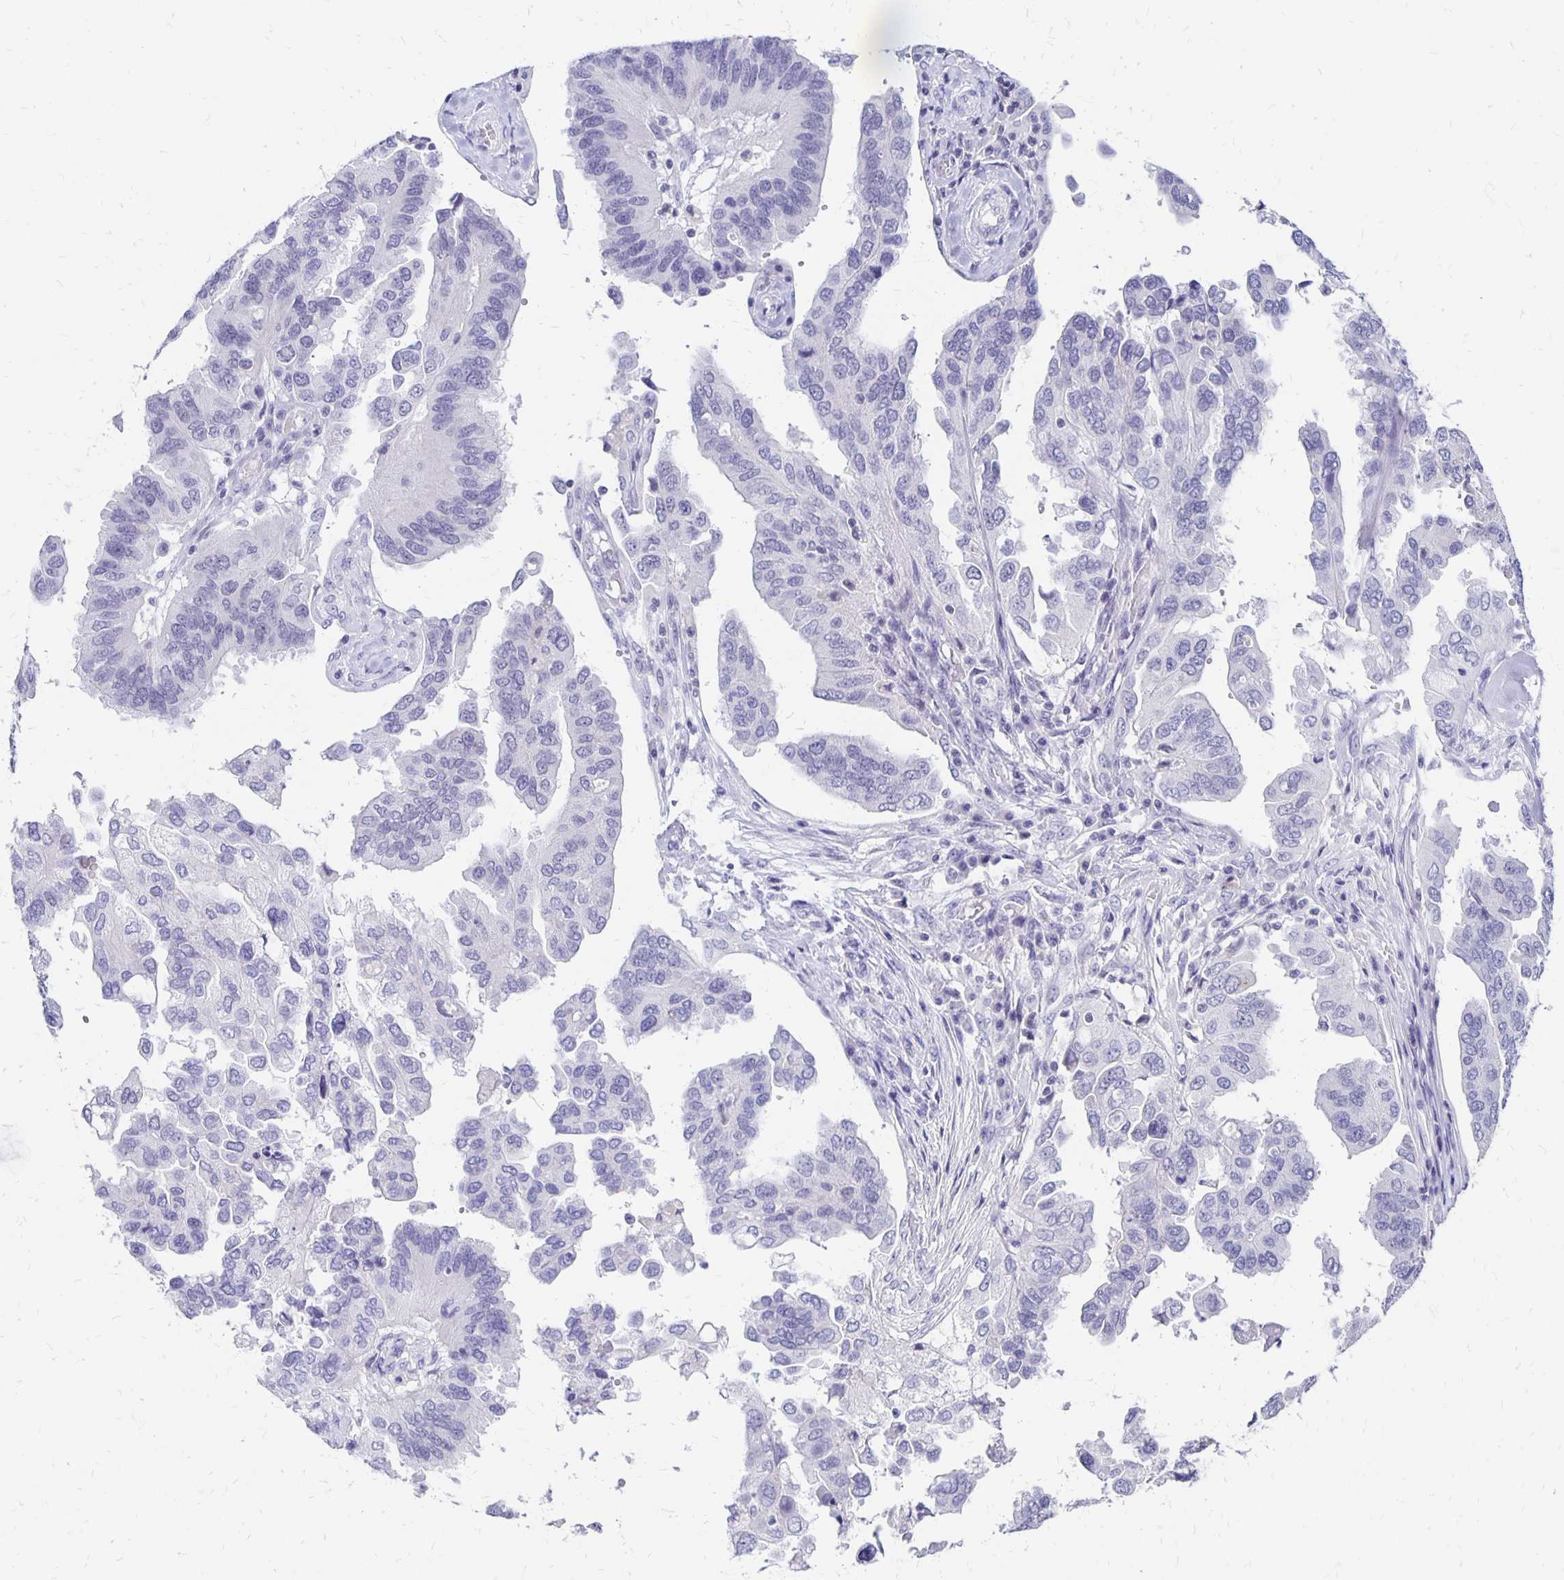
{"staining": {"intensity": "negative", "quantity": "none", "location": "none"}, "tissue": "ovarian cancer", "cell_type": "Tumor cells", "image_type": "cancer", "snomed": [{"axis": "morphology", "description": "Cystadenocarcinoma, serous, NOS"}, {"axis": "topography", "description": "Ovary"}], "caption": "Immunohistochemistry micrograph of neoplastic tissue: serous cystadenocarcinoma (ovarian) stained with DAB demonstrates no significant protein positivity in tumor cells. Nuclei are stained in blue.", "gene": "SYT2", "patient": {"sex": "female", "age": 79}}